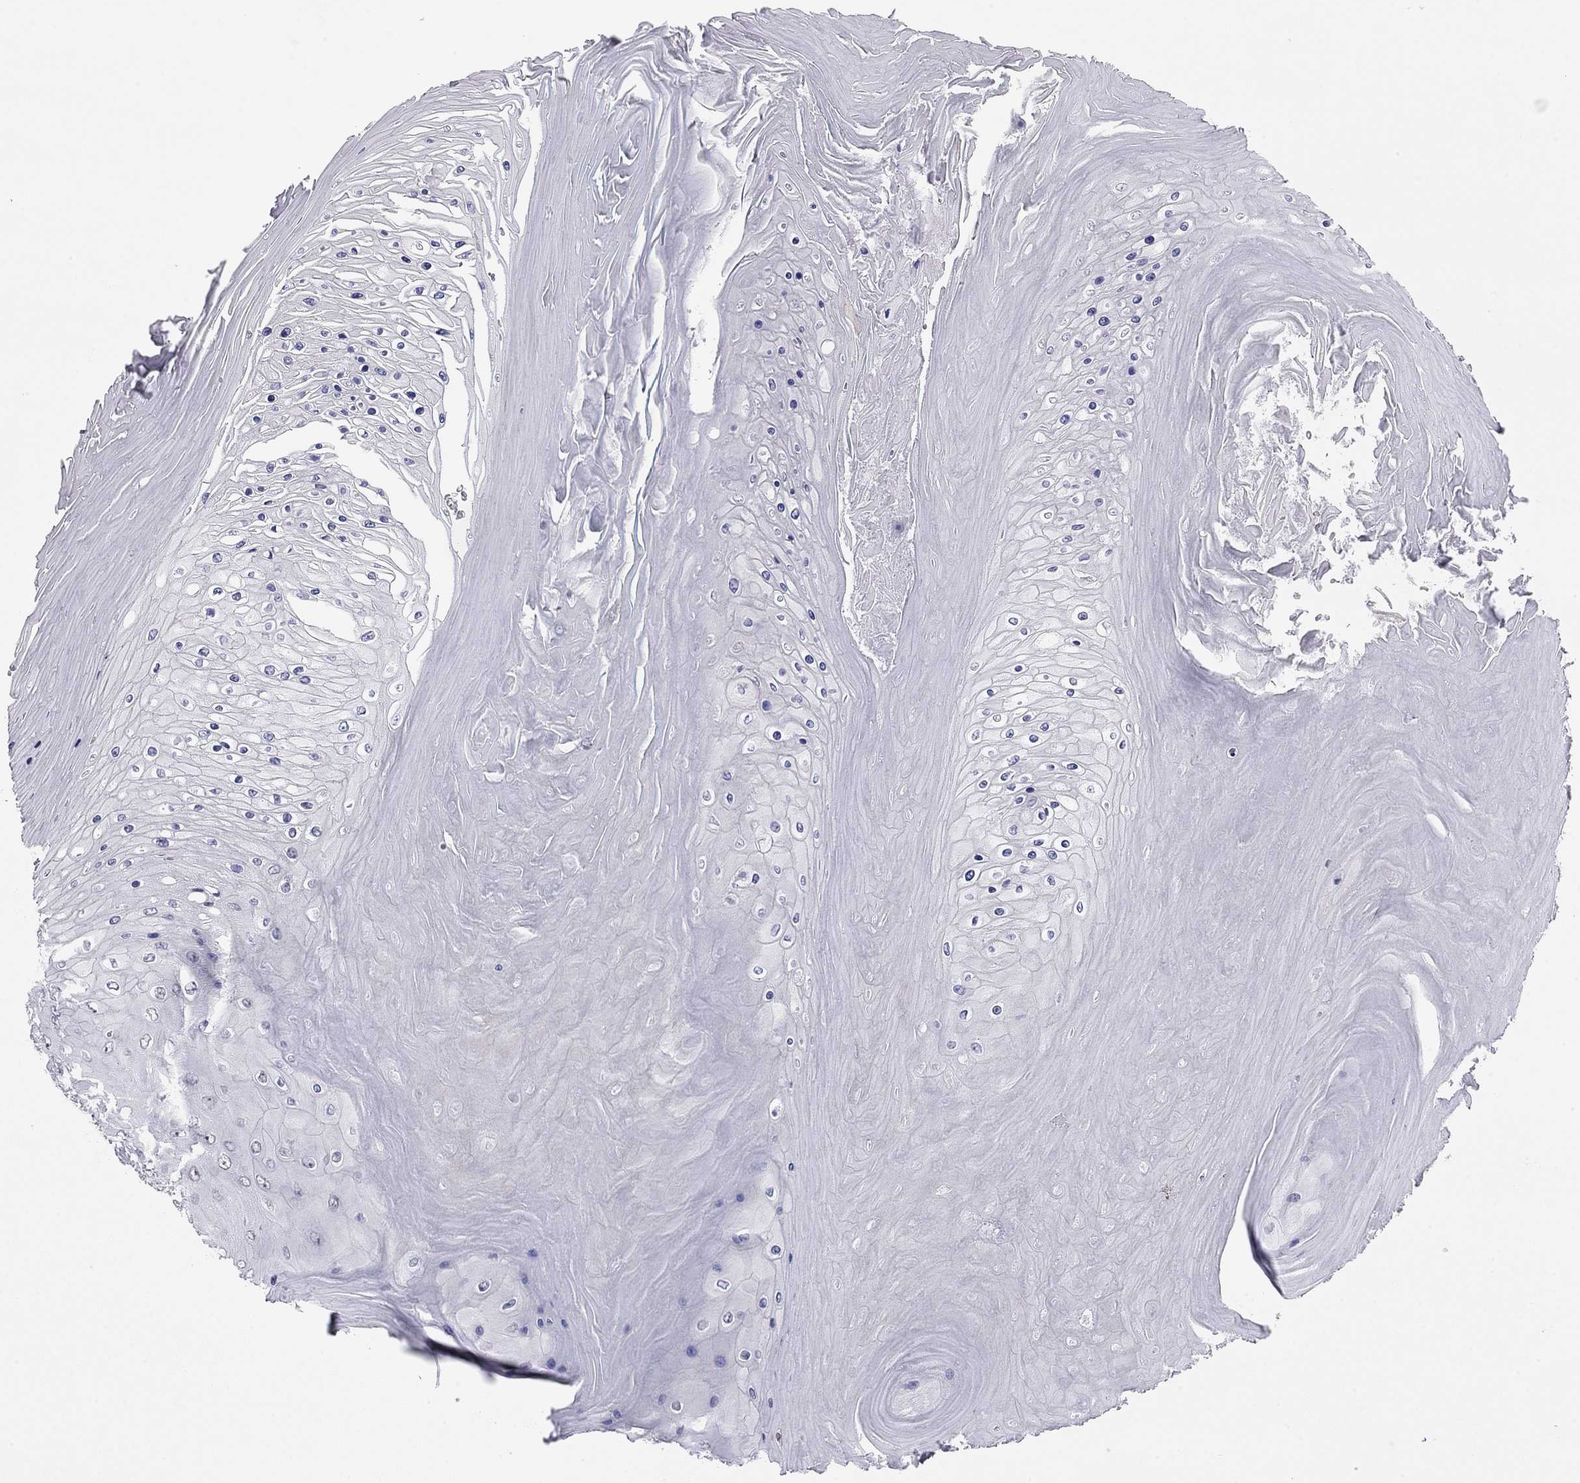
{"staining": {"intensity": "negative", "quantity": "none", "location": "none"}, "tissue": "skin cancer", "cell_type": "Tumor cells", "image_type": "cancer", "snomed": [{"axis": "morphology", "description": "Squamous cell carcinoma, NOS"}, {"axis": "topography", "description": "Skin"}], "caption": "Immunohistochemistry (IHC) micrograph of squamous cell carcinoma (skin) stained for a protein (brown), which displays no expression in tumor cells.", "gene": "DOT1L", "patient": {"sex": "male", "age": 62}}